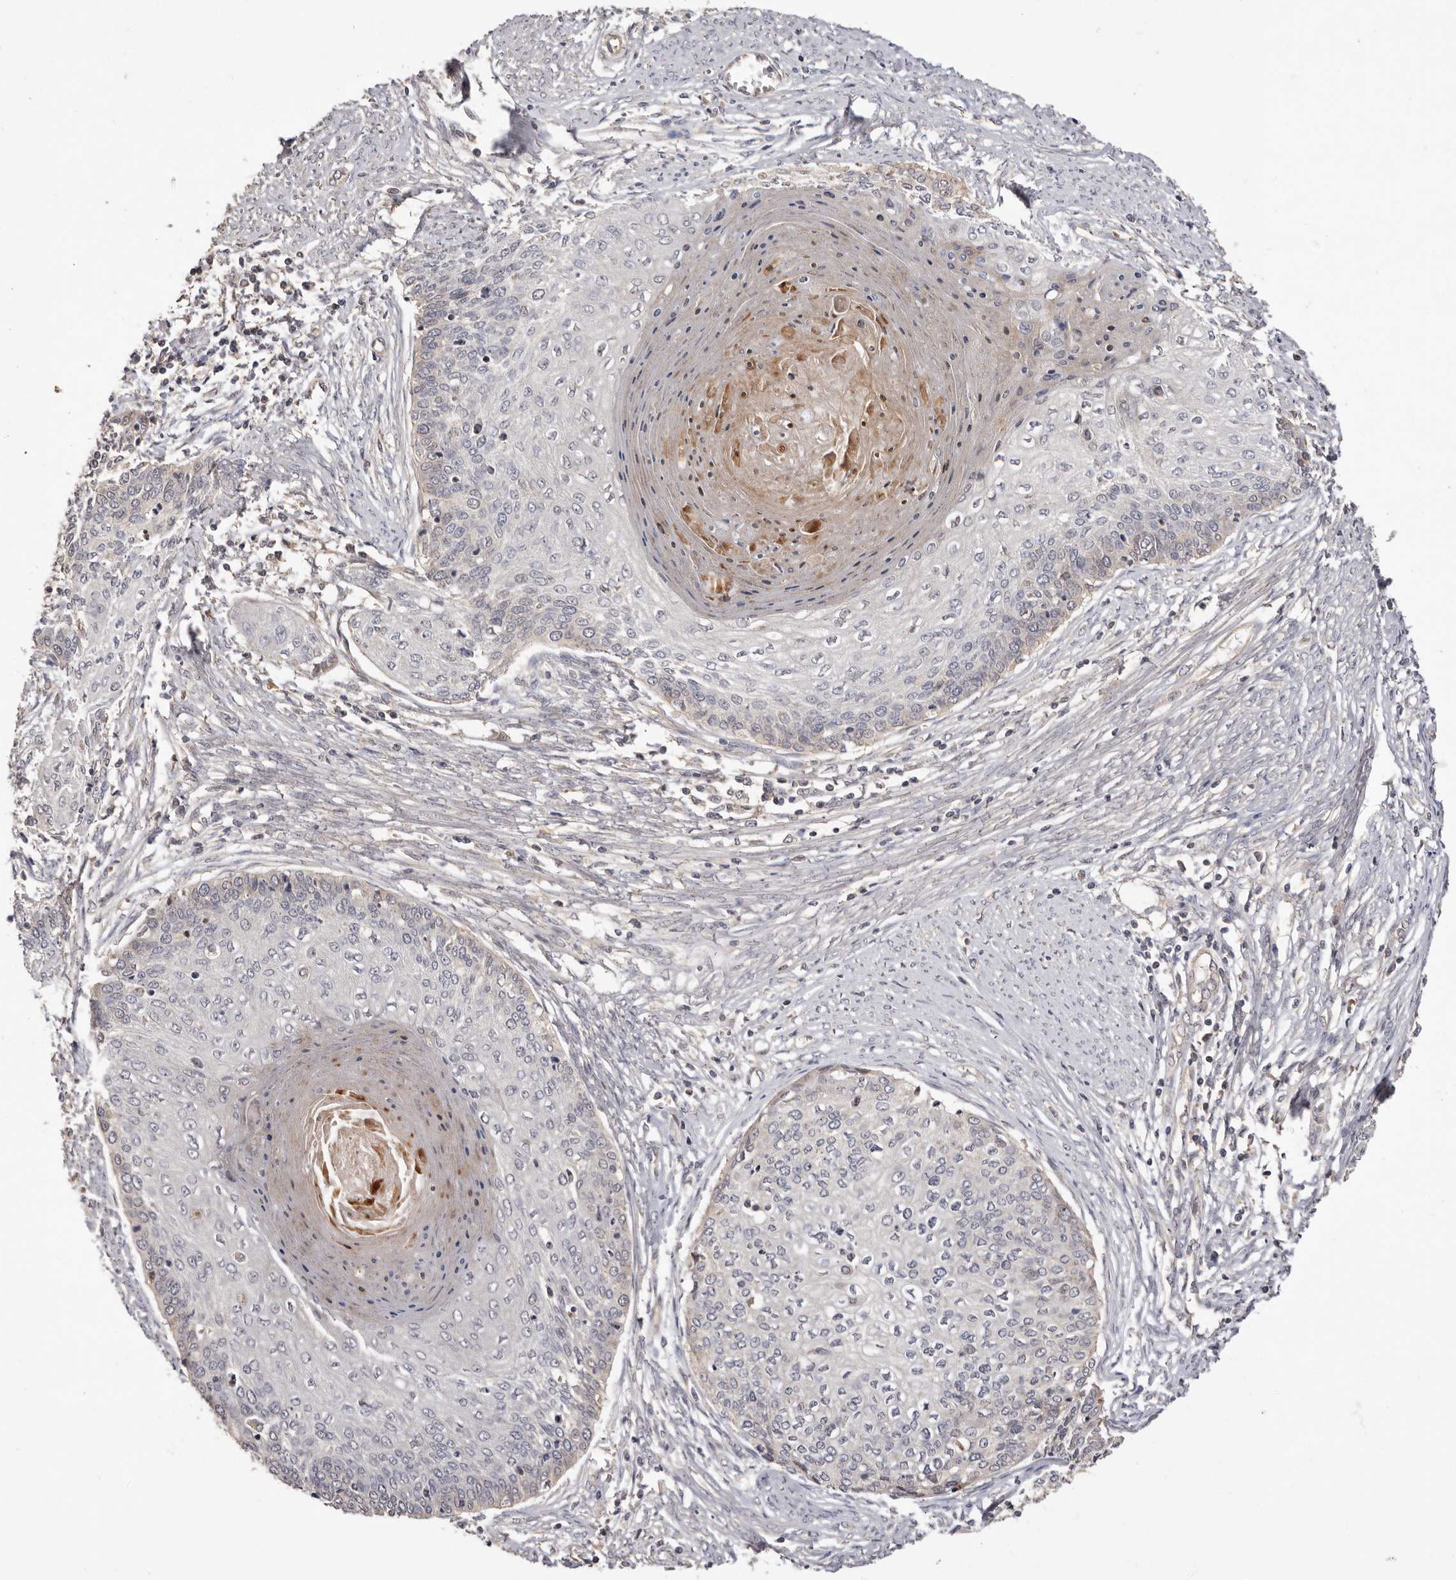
{"staining": {"intensity": "weak", "quantity": "<25%", "location": "cytoplasmic/membranous"}, "tissue": "cervical cancer", "cell_type": "Tumor cells", "image_type": "cancer", "snomed": [{"axis": "morphology", "description": "Squamous cell carcinoma, NOS"}, {"axis": "topography", "description": "Cervix"}], "caption": "Tumor cells are negative for protein expression in human cervical cancer. The staining was performed using DAB (3,3'-diaminobenzidine) to visualize the protein expression in brown, while the nuclei were stained in blue with hematoxylin (Magnification: 20x).", "gene": "DOP1A", "patient": {"sex": "female", "age": 37}}